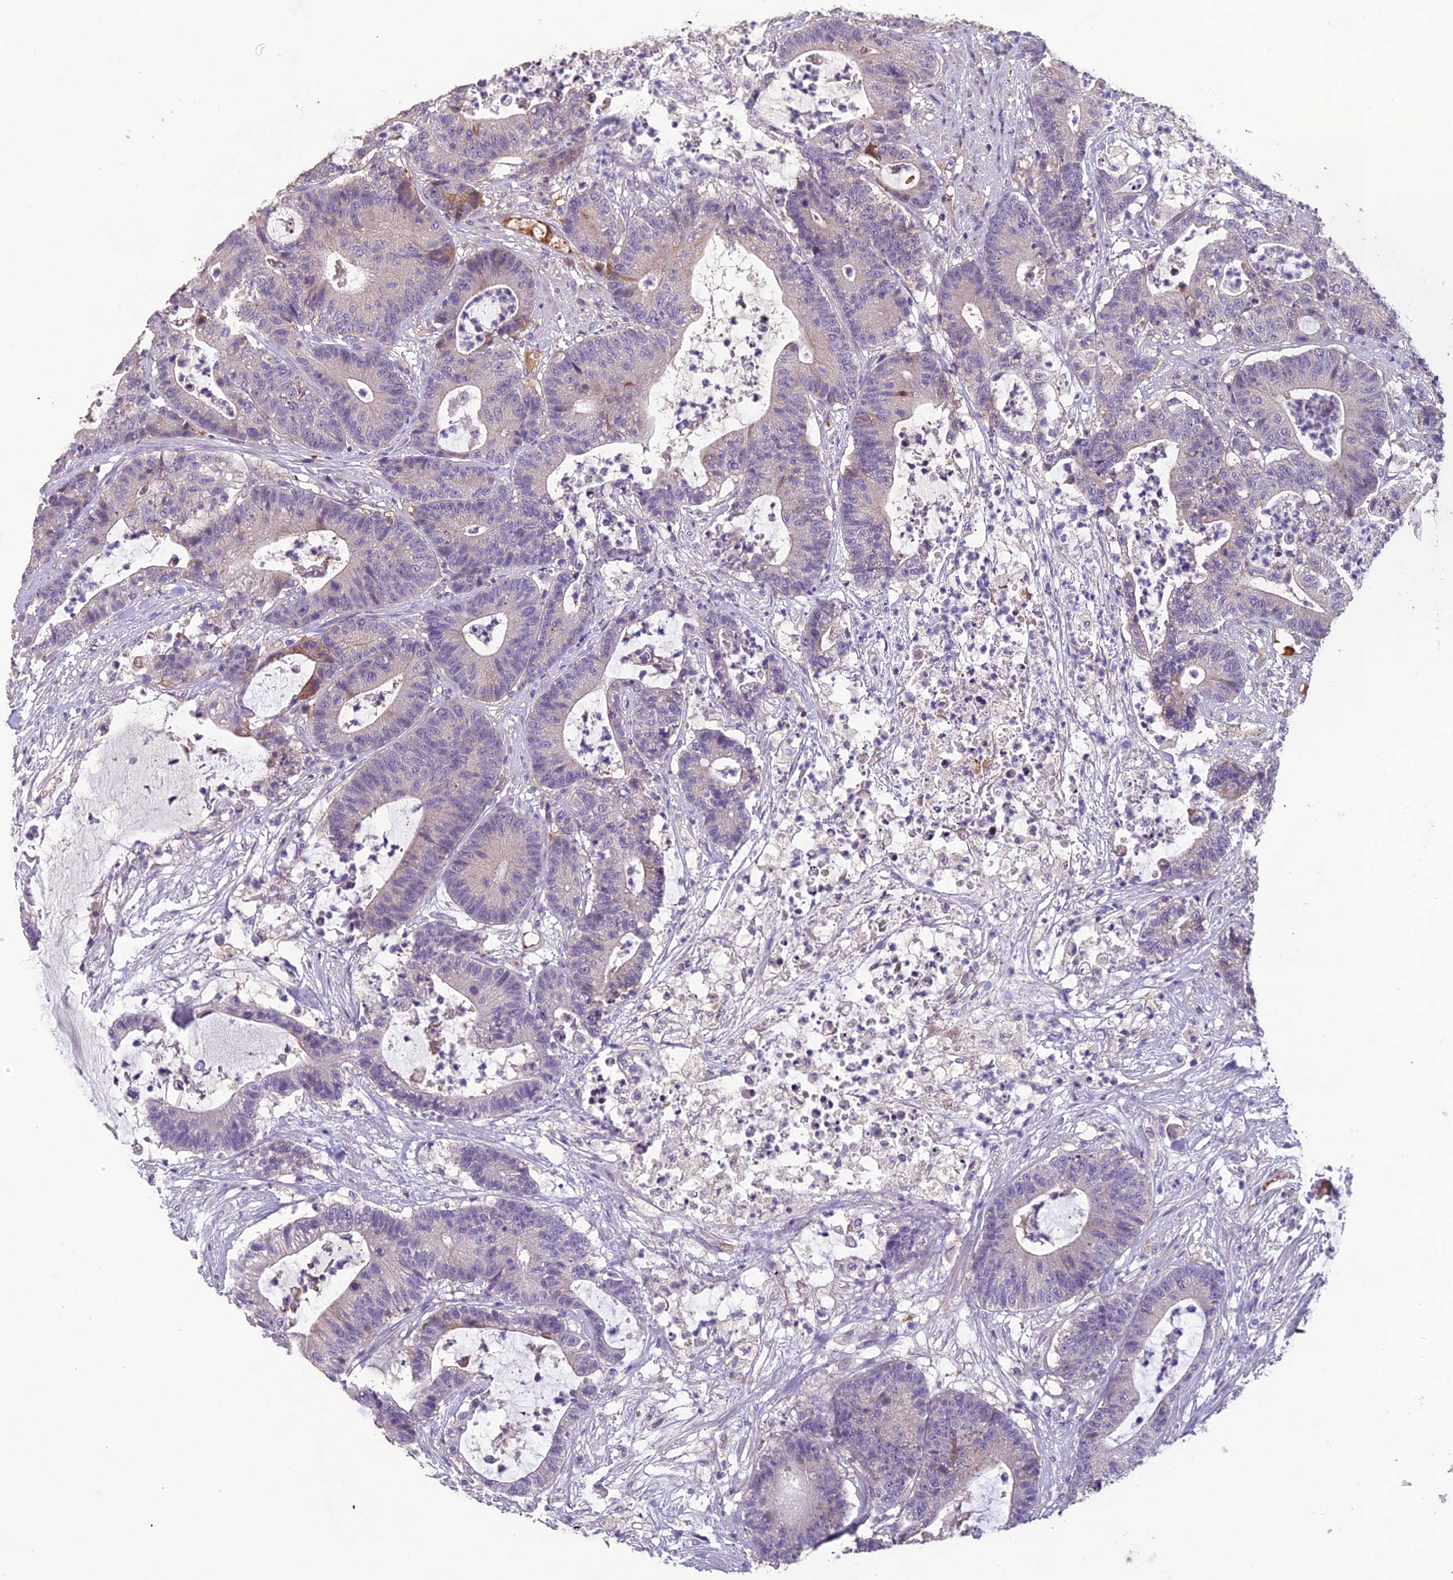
{"staining": {"intensity": "weak", "quantity": "<25%", "location": "cytoplasmic/membranous"}, "tissue": "colorectal cancer", "cell_type": "Tumor cells", "image_type": "cancer", "snomed": [{"axis": "morphology", "description": "Adenocarcinoma, NOS"}, {"axis": "topography", "description": "Colon"}], "caption": "An IHC micrograph of colorectal cancer is shown. There is no staining in tumor cells of colorectal cancer.", "gene": "CEACAM16", "patient": {"sex": "female", "age": 84}}